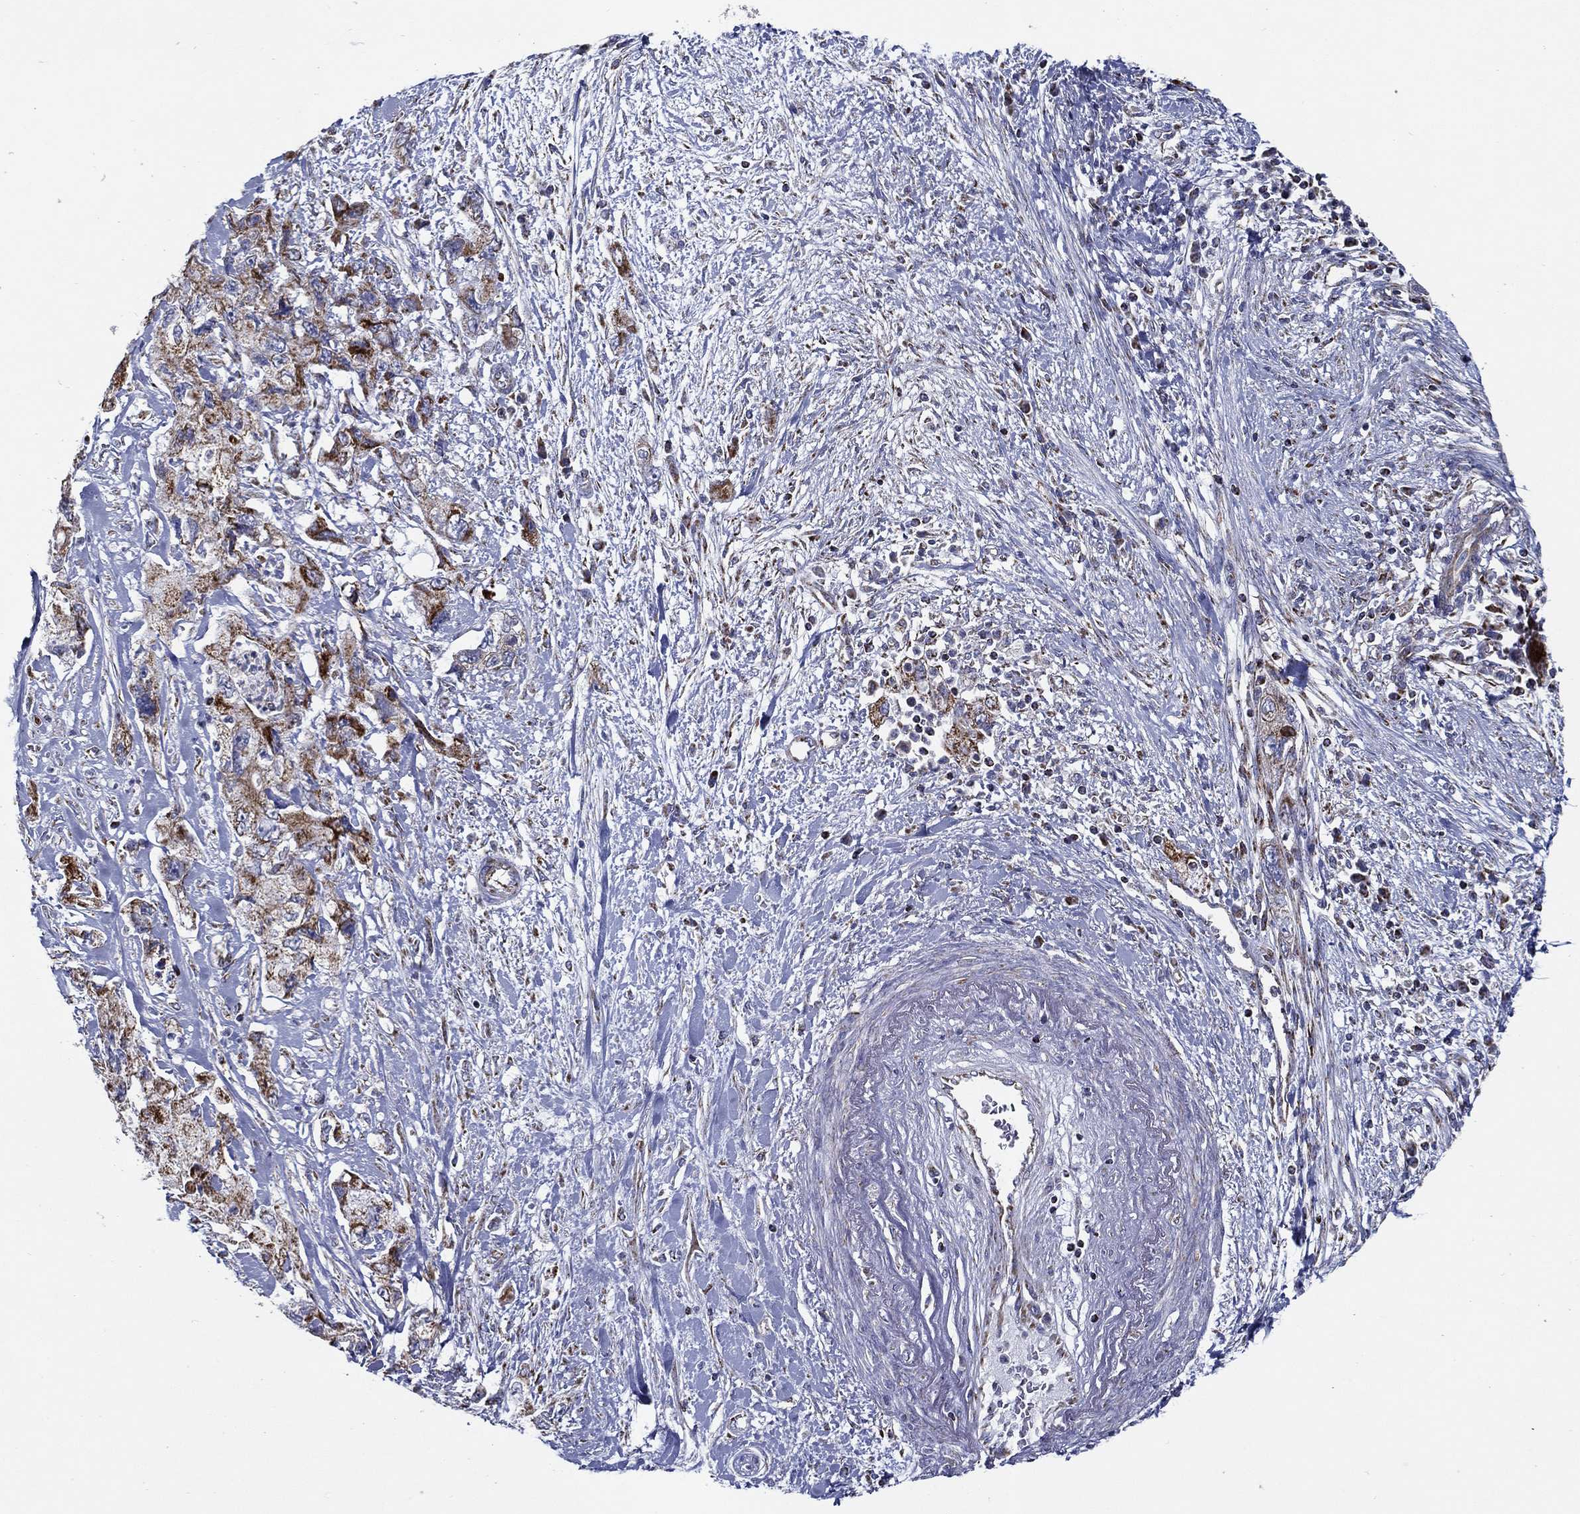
{"staining": {"intensity": "moderate", "quantity": ">75%", "location": "cytoplasmic/membranous"}, "tissue": "pancreatic cancer", "cell_type": "Tumor cells", "image_type": "cancer", "snomed": [{"axis": "morphology", "description": "Adenocarcinoma, NOS"}, {"axis": "topography", "description": "Pancreas"}], "caption": "A medium amount of moderate cytoplasmic/membranous staining is appreciated in about >75% of tumor cells in adenocarcinoma (pancreatic) tissue.", "gene": "SFXN1", "patient": {"sex": "female", "age": 73}}